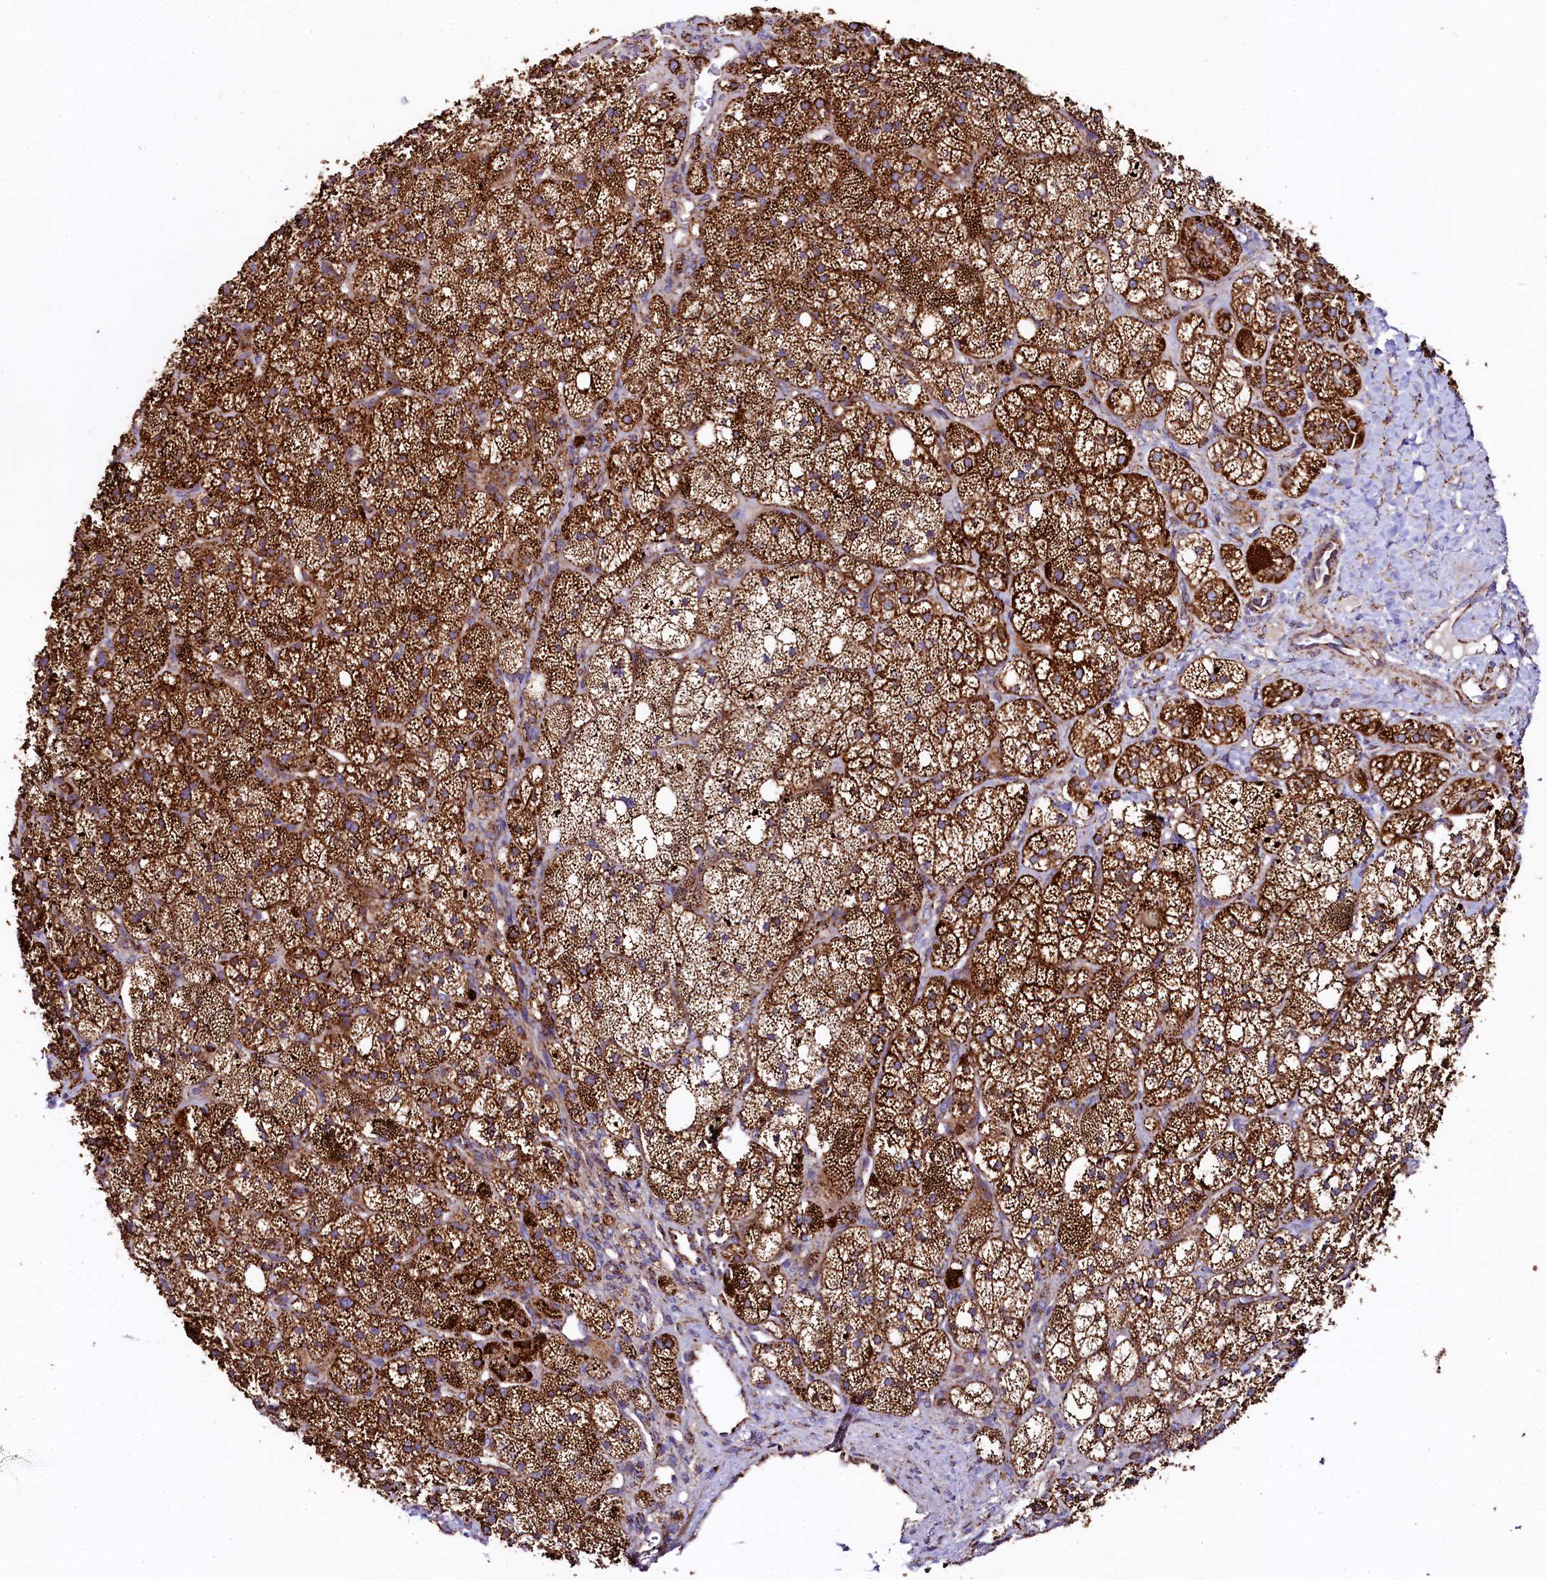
{"staining": {"intensity": "strong", "quantity": ">75%", "location": "cytoplasmic/membranous"}, "tissue": "adrenal gland", "cell_type": "Glandular cells", "image_type": "normal", "snomed": [{"axis": "morphology", "description": "Normal tissue, NOS"}, {"axis": "topography", "description": "Adrenal gland"}], "caption": "Glandular cells exhibit strong cytoplasmic/membranous staining in about >75% of cells in normal adrenal gland. (DAB IHC, brown staining for protein, blue staining for nuclei).", "gene": "CLYBL", "patient": {"sex": "male", "age": 61}}